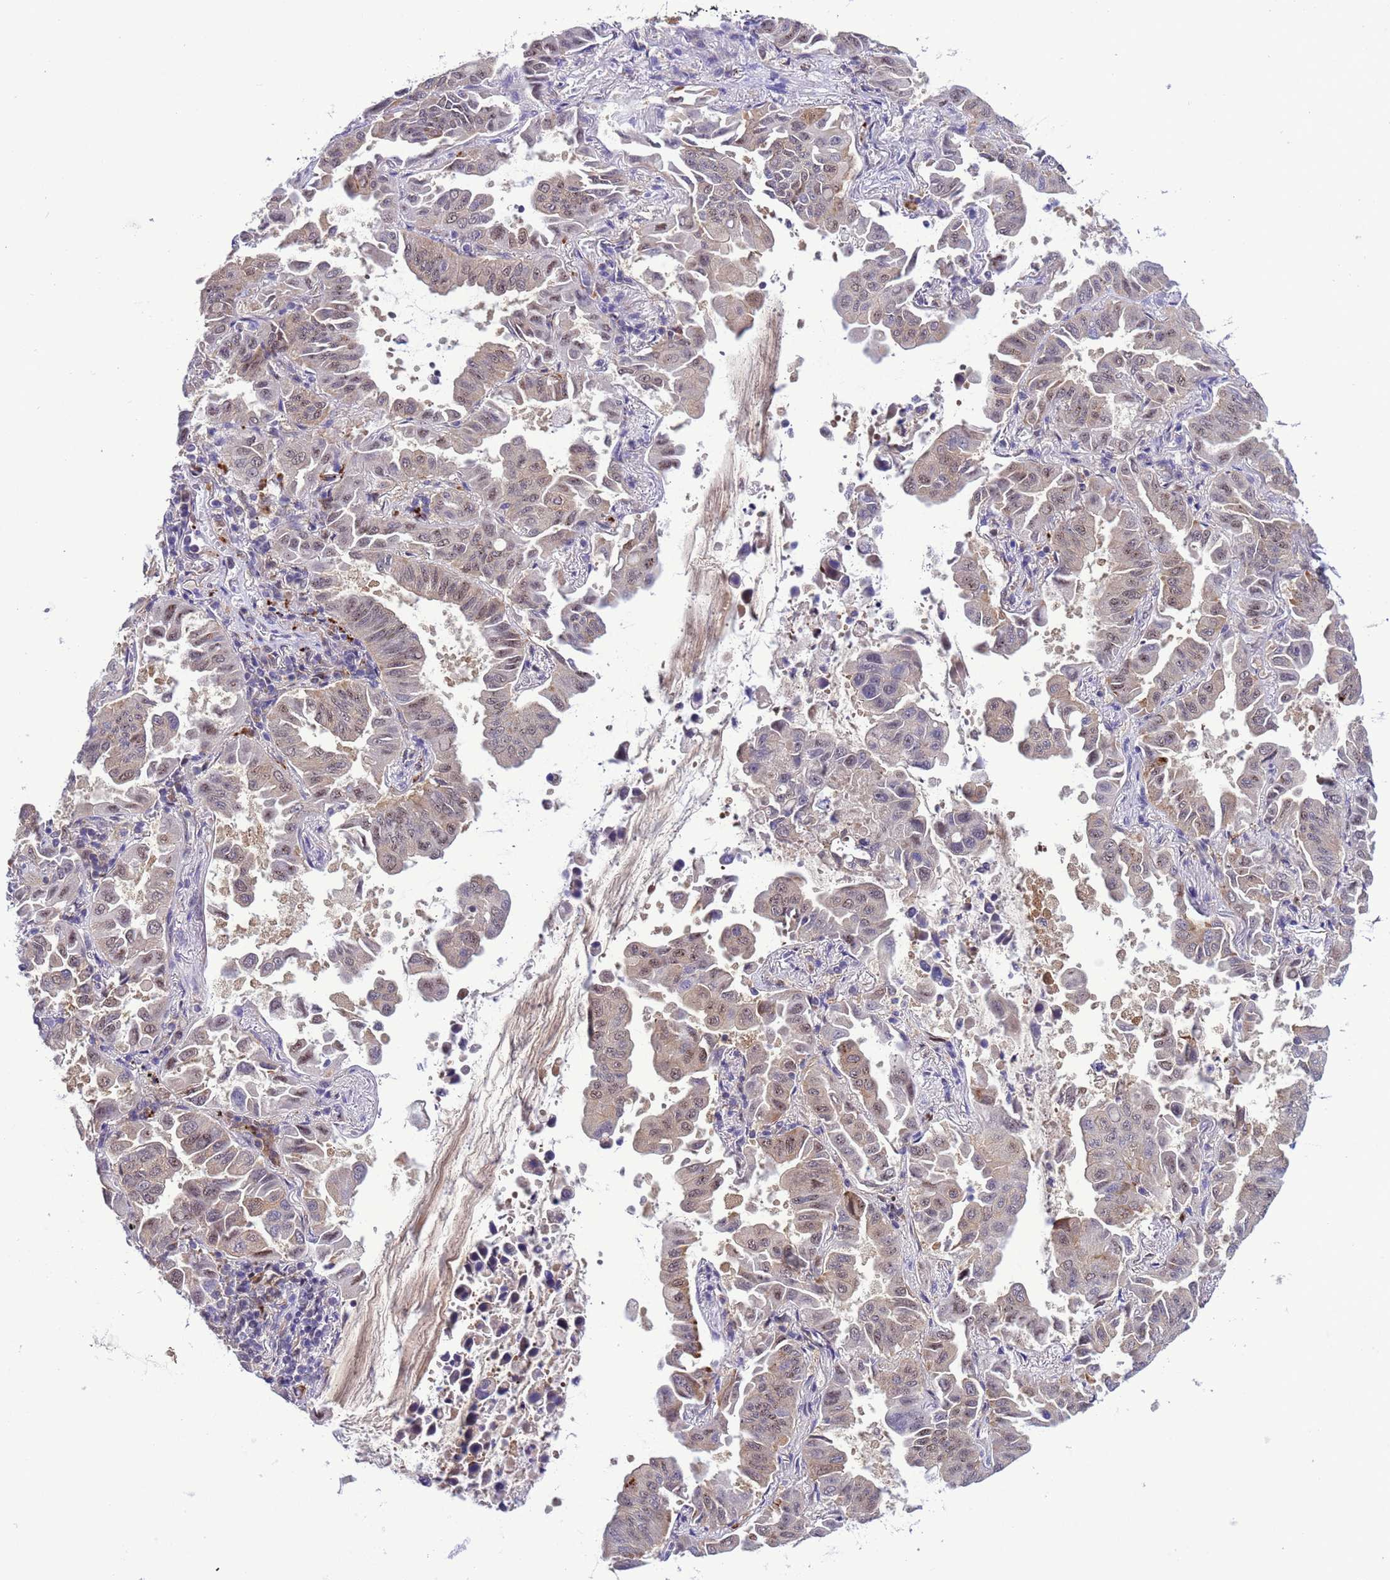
{"staining": {"intensity": "weak", "quantity": "25%-75%", "location": "nuclear"}, "tissue": "lung cancer", "cell_type": "Tumor cells", "image_type": "cancer", "snomed": [{"axis": "morphology", "description": "Adenocarcinoma, NOS"}, {"axis": "topography", "description": "Lung"}], "caption": "Immunohistochemical staining of human lung cancer (adenocarcinoma) exhibits low levels of weak nuclear protein expression in about 25%-75% of tumor cells. The staining was performed using DAB to visualize the protein expression in brown, while the nuclei were stained in blue with hematoxylin (Magnification: 20x).", "gene": "RASD1", "patient": {"sex": "male", "age": 64}}